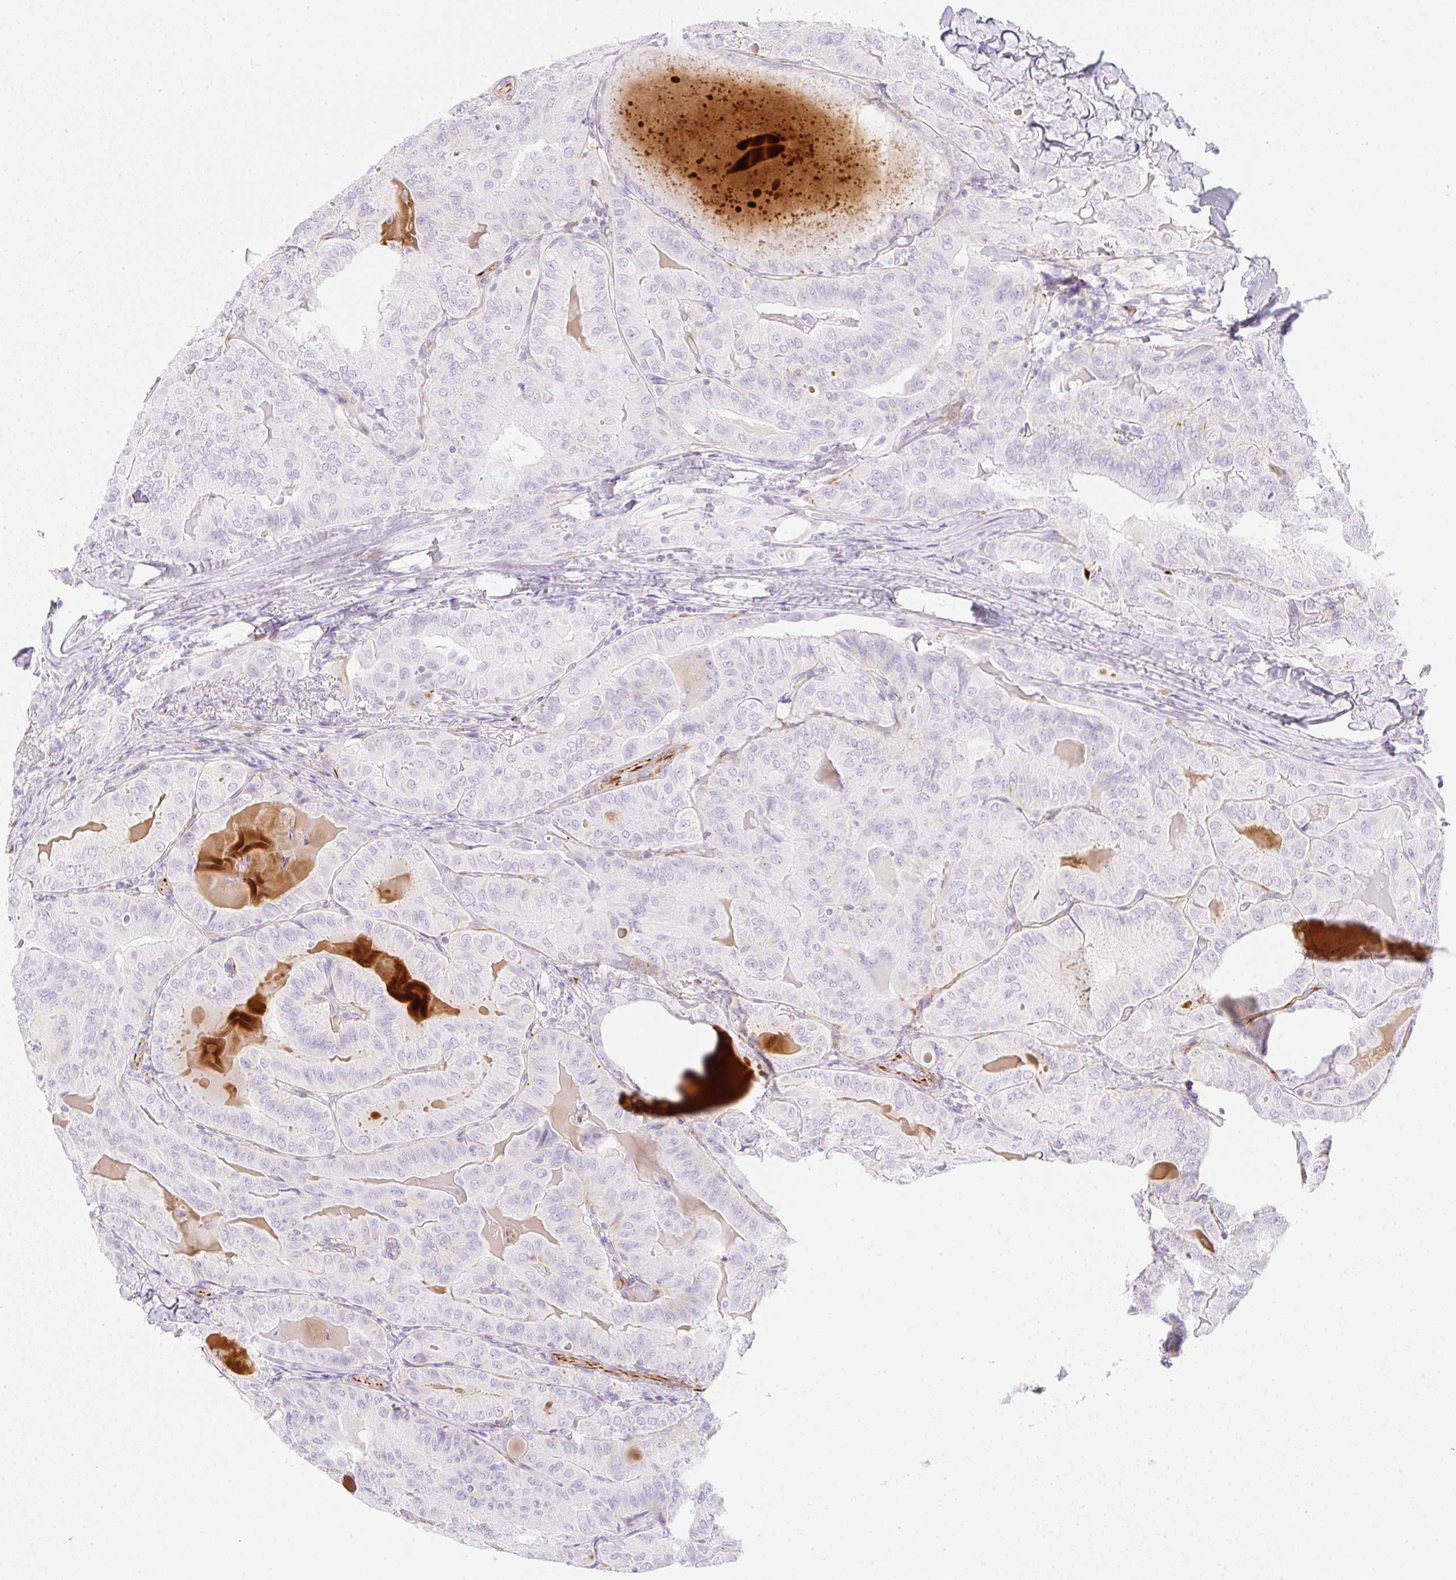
{"staining": {"intensity": "negative", "quantity": "none", "location": "none"}, "tissue": "thyroid cancer", "cell_type": "Tumor cells", "image_type": "cancer", "snomed": [{"axis": "morphology", "description": "Papillary adenocarcinoma, NOS"}, {"axis": "topography", "description": "Thyroid gland"}], "caption": "IHC of human thyroid cancer reveals no positivity in tumor cells. The staining was performed using DAB to visualize the protein expression in brown, while the nuclei were stained in blue with hematoxylin (Magnification: 20x).", "gene": "ZNF689", "patient": {"sex": "female", "age": 68}}